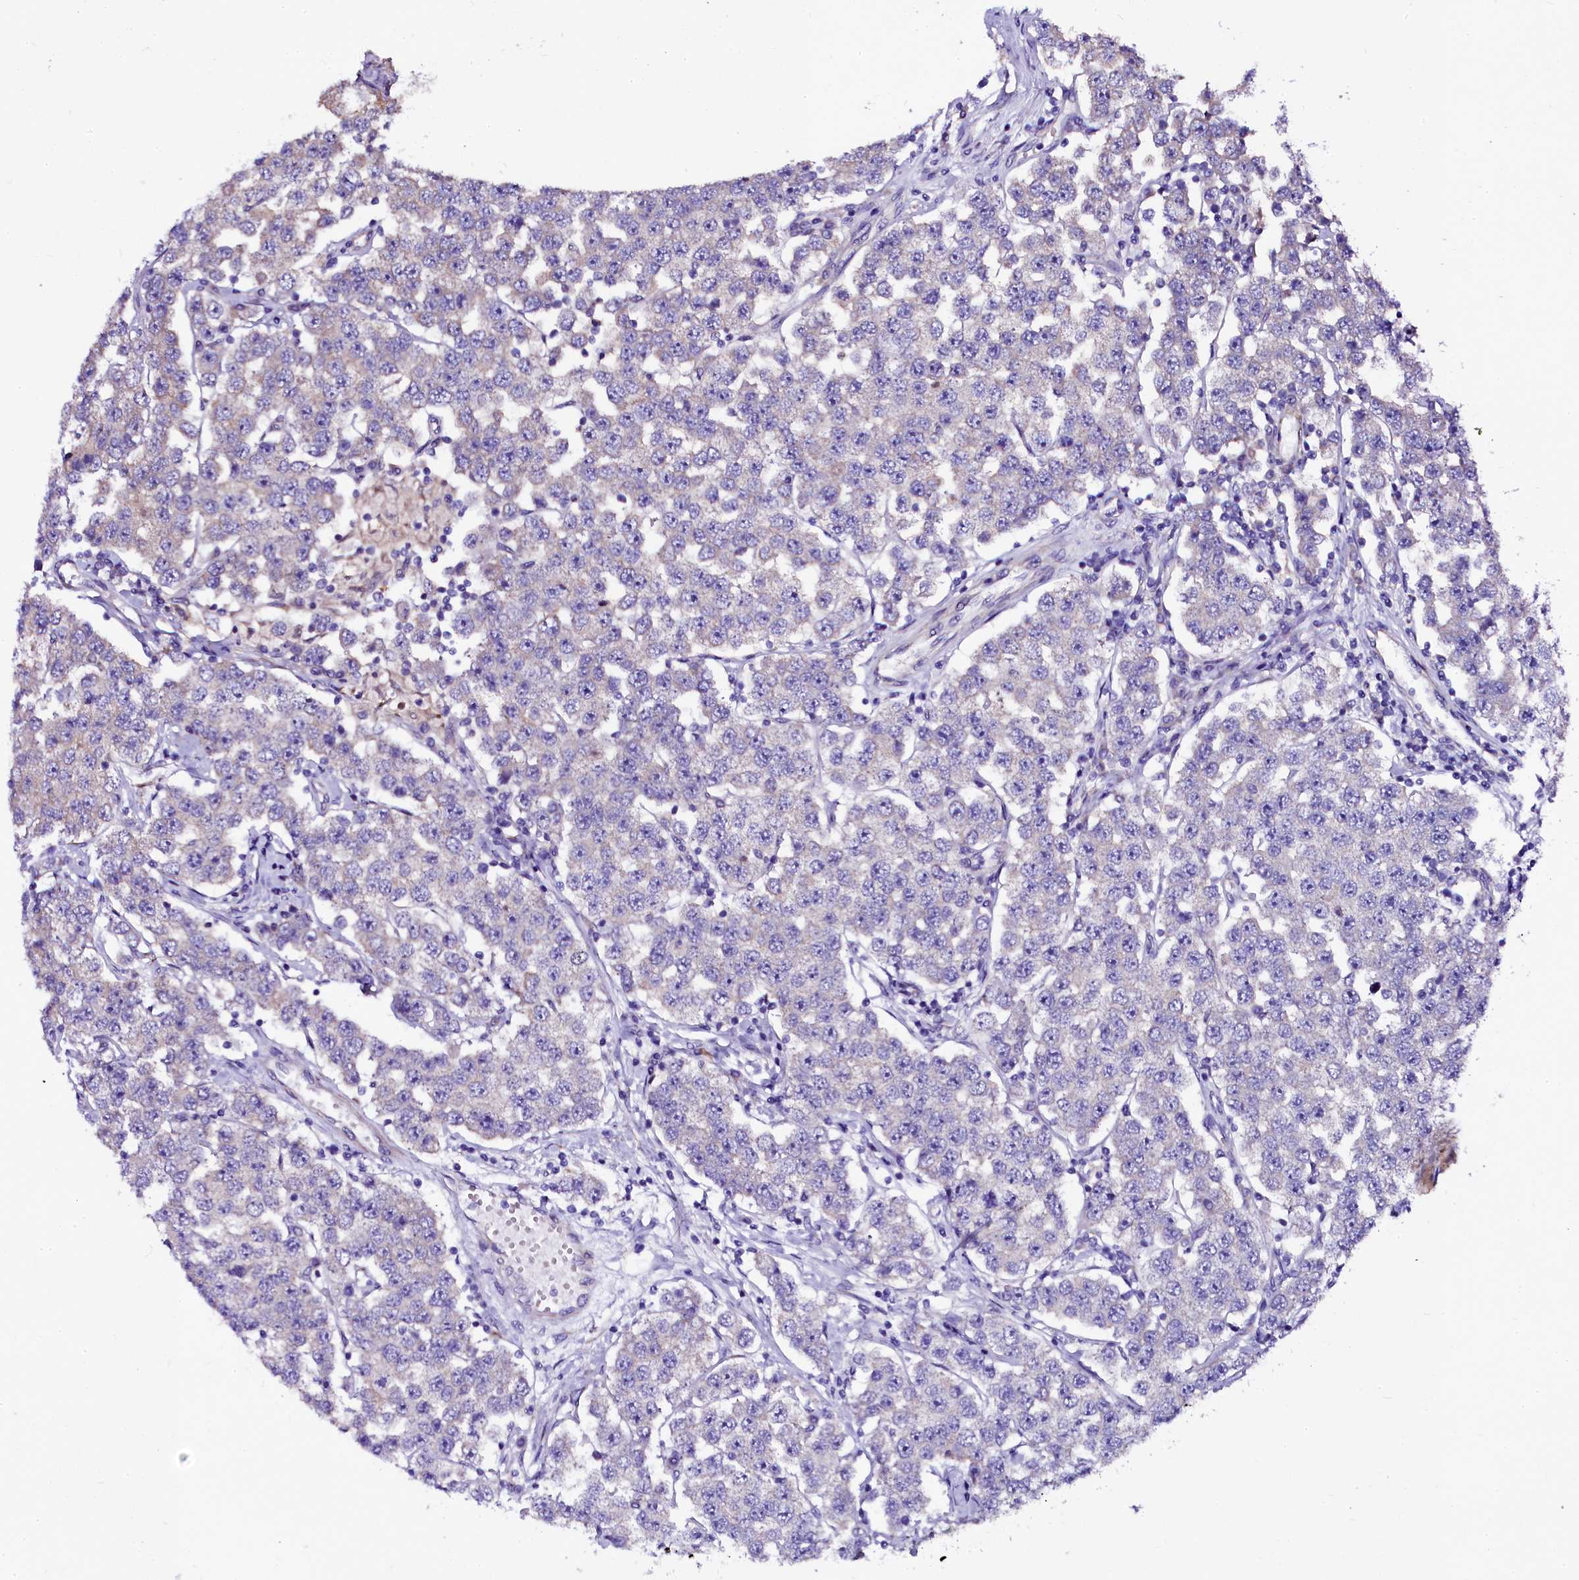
{"staining": {"intensity": "negative", "quantity": "none", "location": "none"}, "tissue": "testis cancer", "cell_type": "Tumor cells", "image_type": "cancer", "snomed": [{"axis": "morphology", "description": "Seminoma, NOS"}, {"axis": "topography", "description": "Testis"}], "caption": "A photomicrograph of human testis cancer (seminoma) is negative for staining in tumor cells. (Immunohistochemistry, brightfield microscopy, high magnification).", "gene": "N4BP1", "patient": {"sex": "male", "age": 28}}